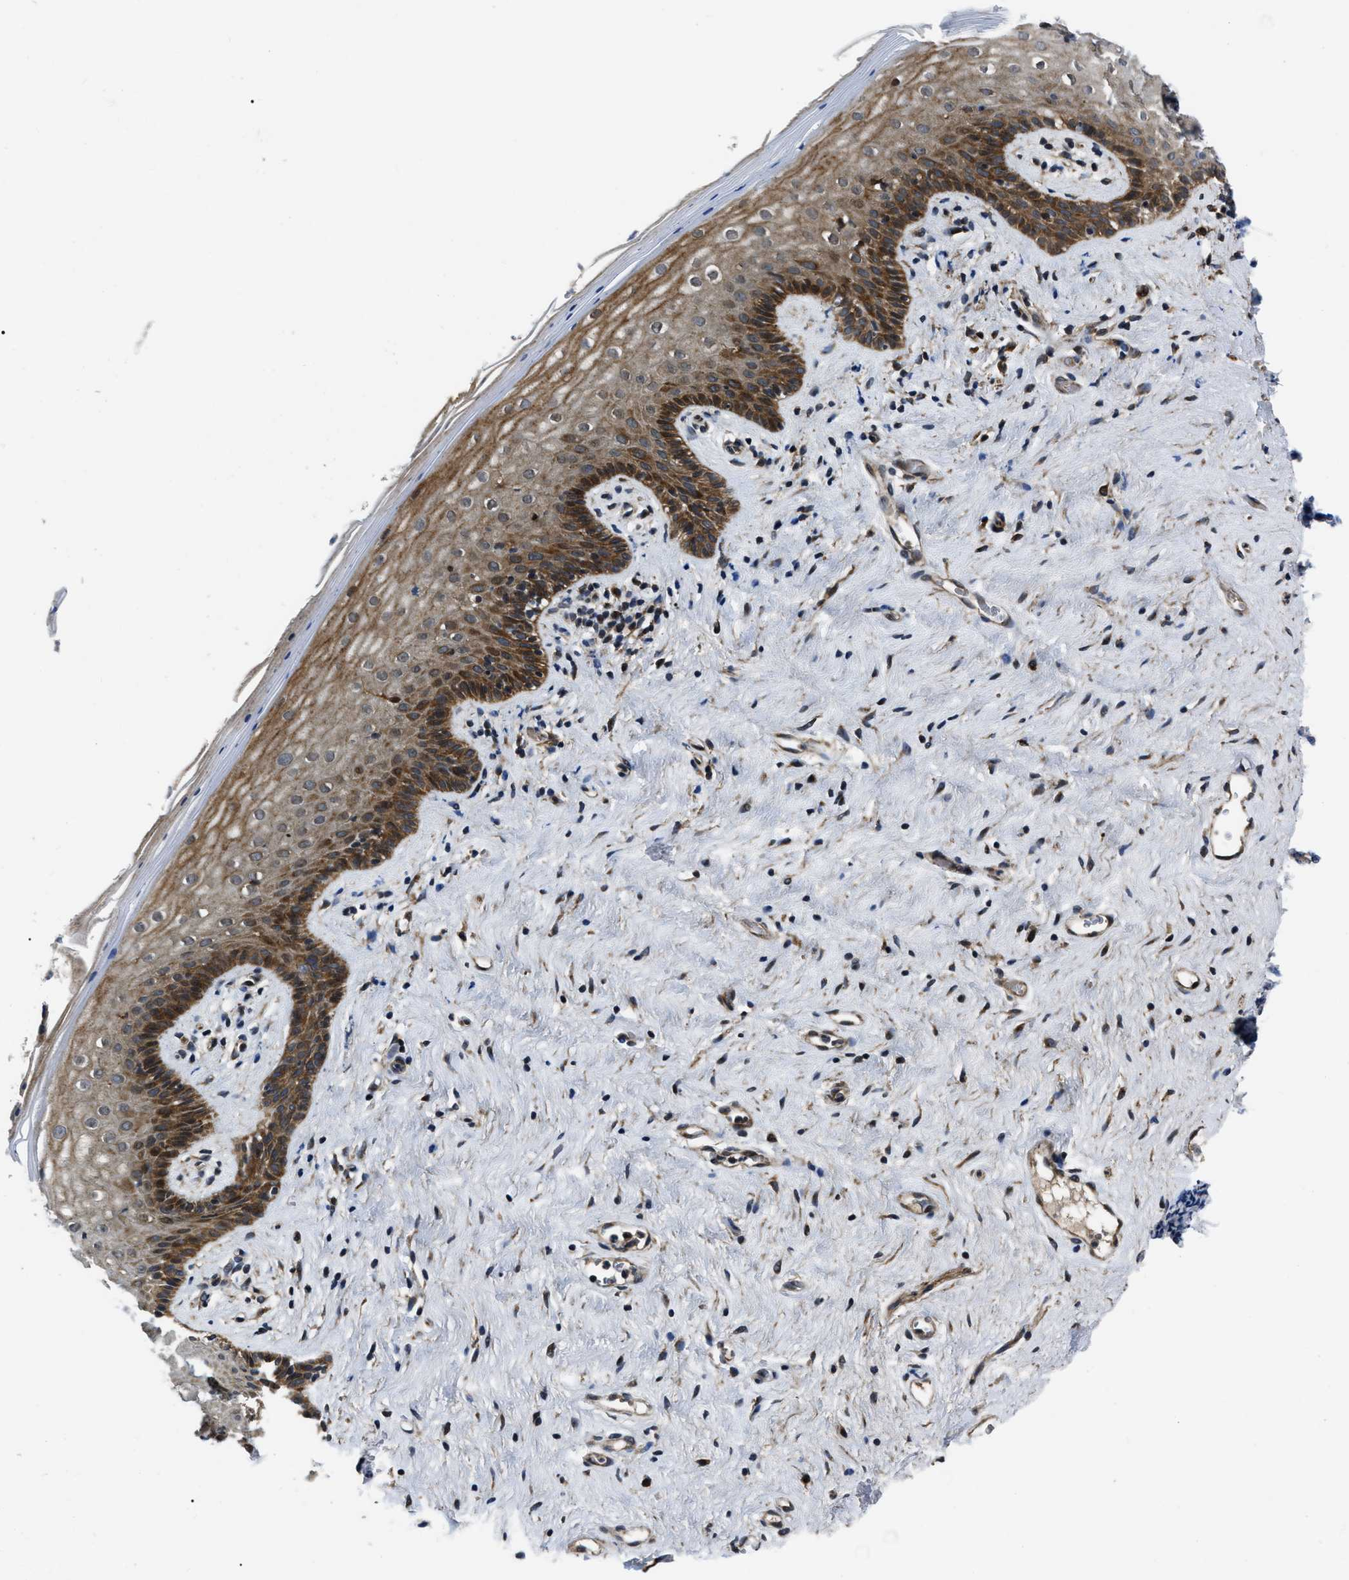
{"staining": {"intensity": "strong", "quantity": "25%-75%", "location": "cytoplasmic/membranous"}, "tissue": "vagina", "cell_type": "Squamous epithelial cells", "image_type": "normal", "snomed": [{"axis": "morphology", "description": "Normal tissue, NOS"}, {"axis": "topography", "description": "Vagina"}], "caption": "A photomicrograph of human vagina stained for a protein demonstrates strong cytoplasmic/membranous brown staining in squamous epithelial cells. Using DAB (brown) and hematoxylin (blue) stains, captured at high magnification using brightfield microscopy.", "gene": "PPWD1", "patient": {"sex": "female", "age": 44}}